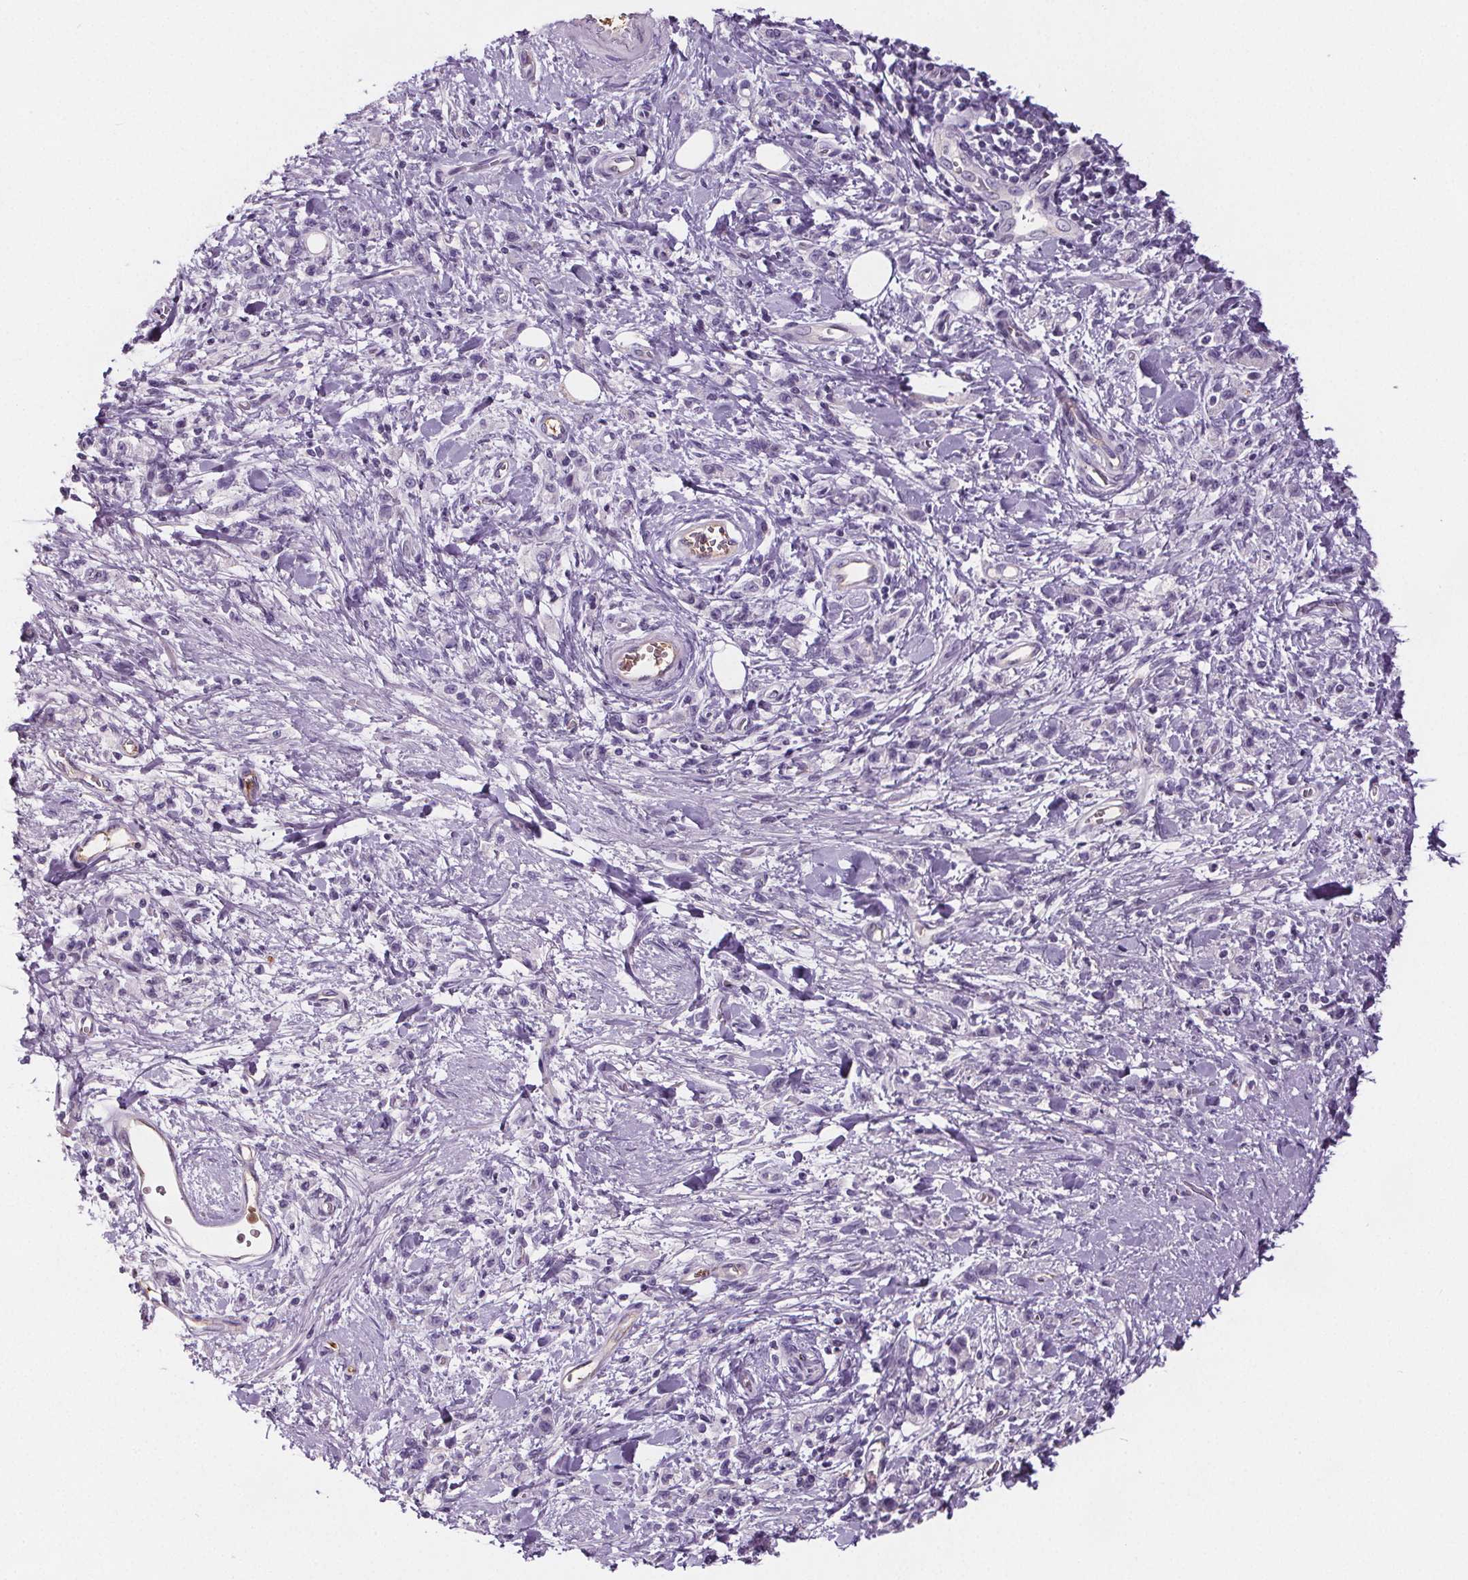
{"staining": {"intensity": "negative", "quantity": "none", "location": "none"}, "tissue": "stomach cancer", "cell_type": "Tumor cells", "image_type": "cancer", "snomed": [{"axis": "morphology", "description": "Adenocarcinoma, NOS"}, {"axis": "topography", "description": "Stomach"}], "caption": "A histopathology image of stomach cancer (adenocarcinoma) stained for a protein demonstrates no brown staining in tumor cells.", "gene": "CD5L", "patient": {"sex": "male", "age": 77}}